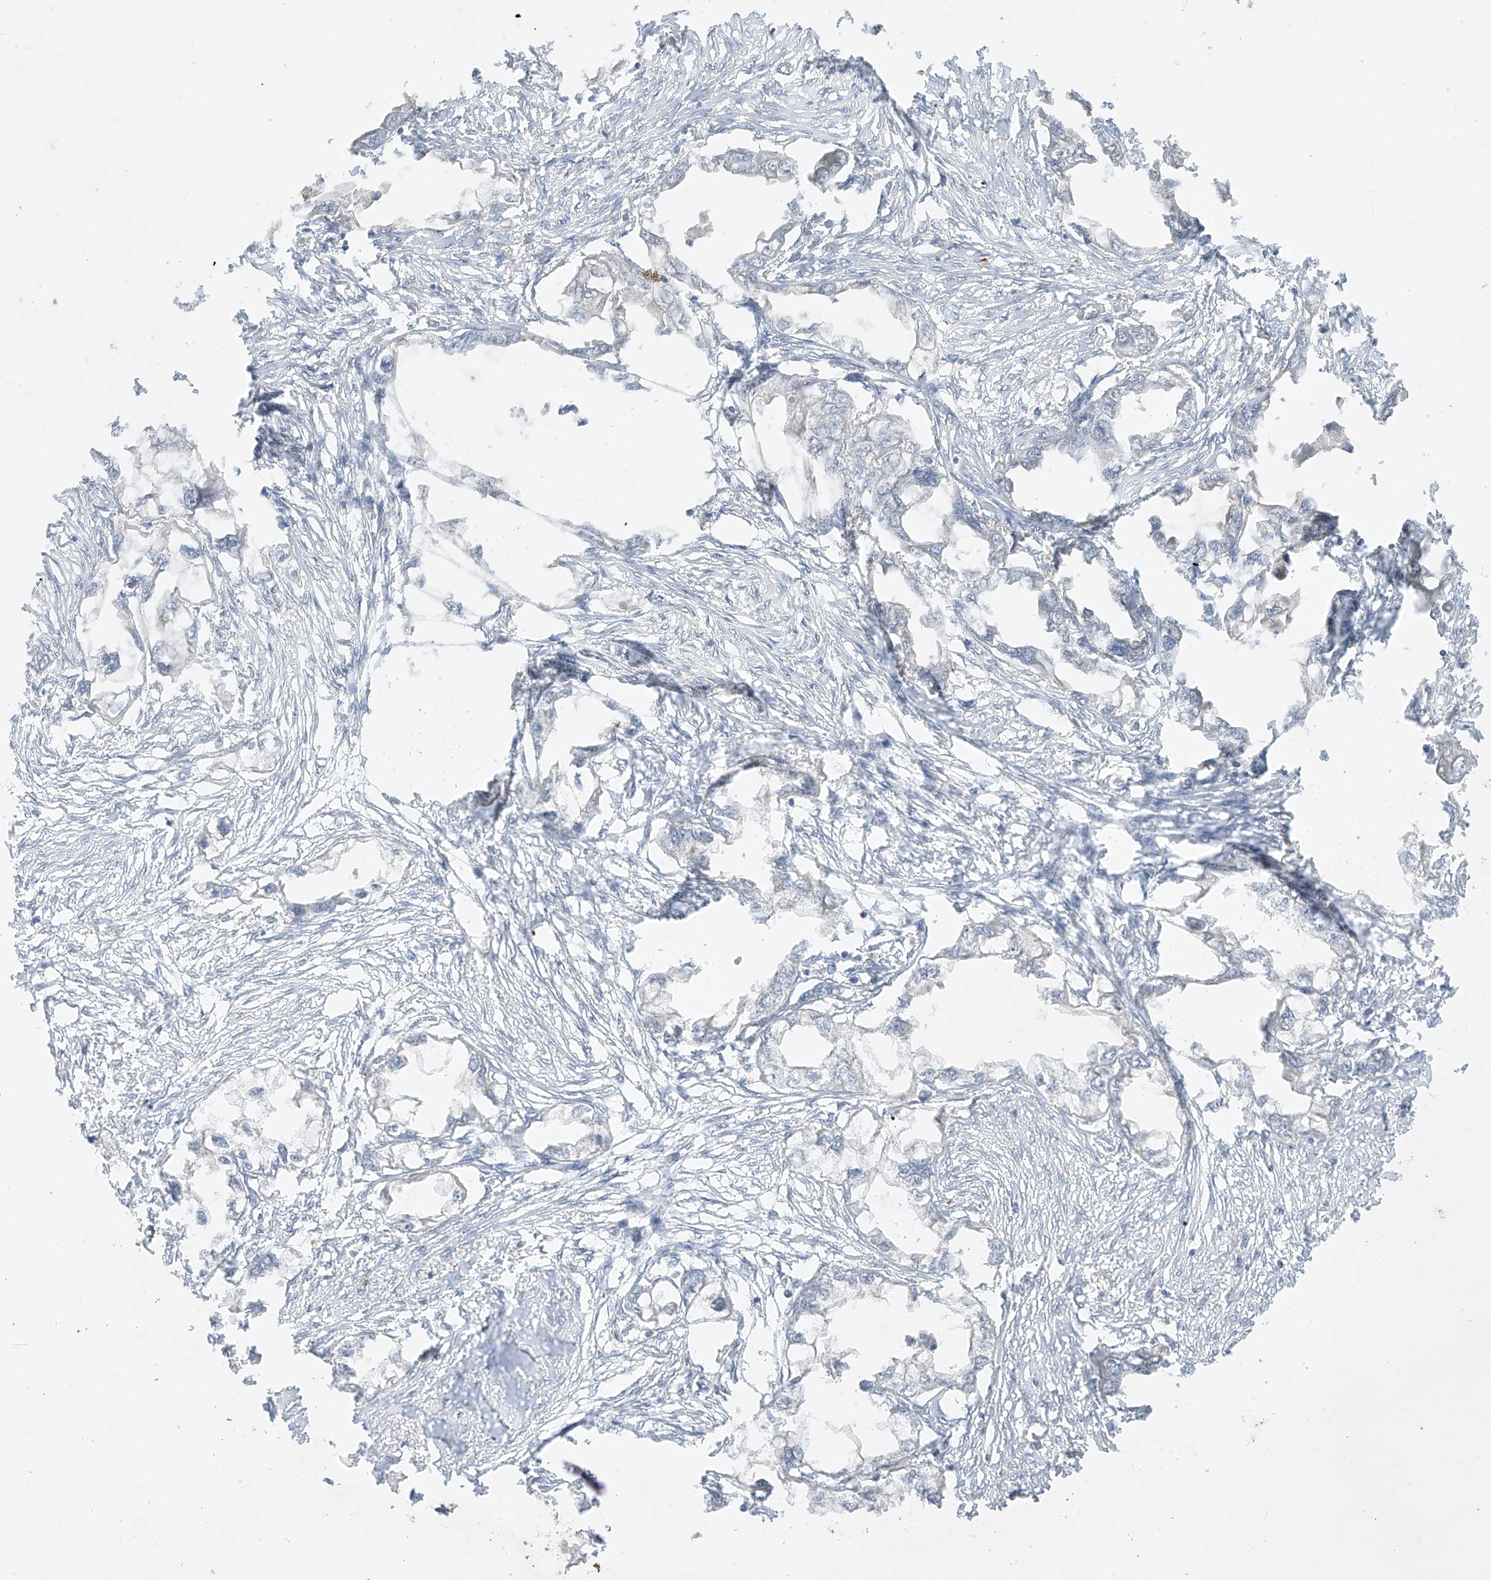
{"staining": {"intensity": "negative", "quantity": "none", "location": "none"}, "tissue": "endometrial cancer", "cell_type": "Tumor cells", "image_type": "cancer", "snomed": [{"axis": "morphology", "description": "Adenocarcinoma, NOS"}, {"axis": "morphology", "description": "Adenocarcinoma, metastatic, NOS"}, {"axis": "topography", "description": "Adipose tissue"}, {"axis": "topography", "description": "Endometrium"}], "caption": "An immunohistochemistry histopathology image of endometrial cancer is shown. There is no staining in tumor cells of endometrial cancer.", "gene": "ANGEL2", "patient": {"sex": "female", "age": 67}}